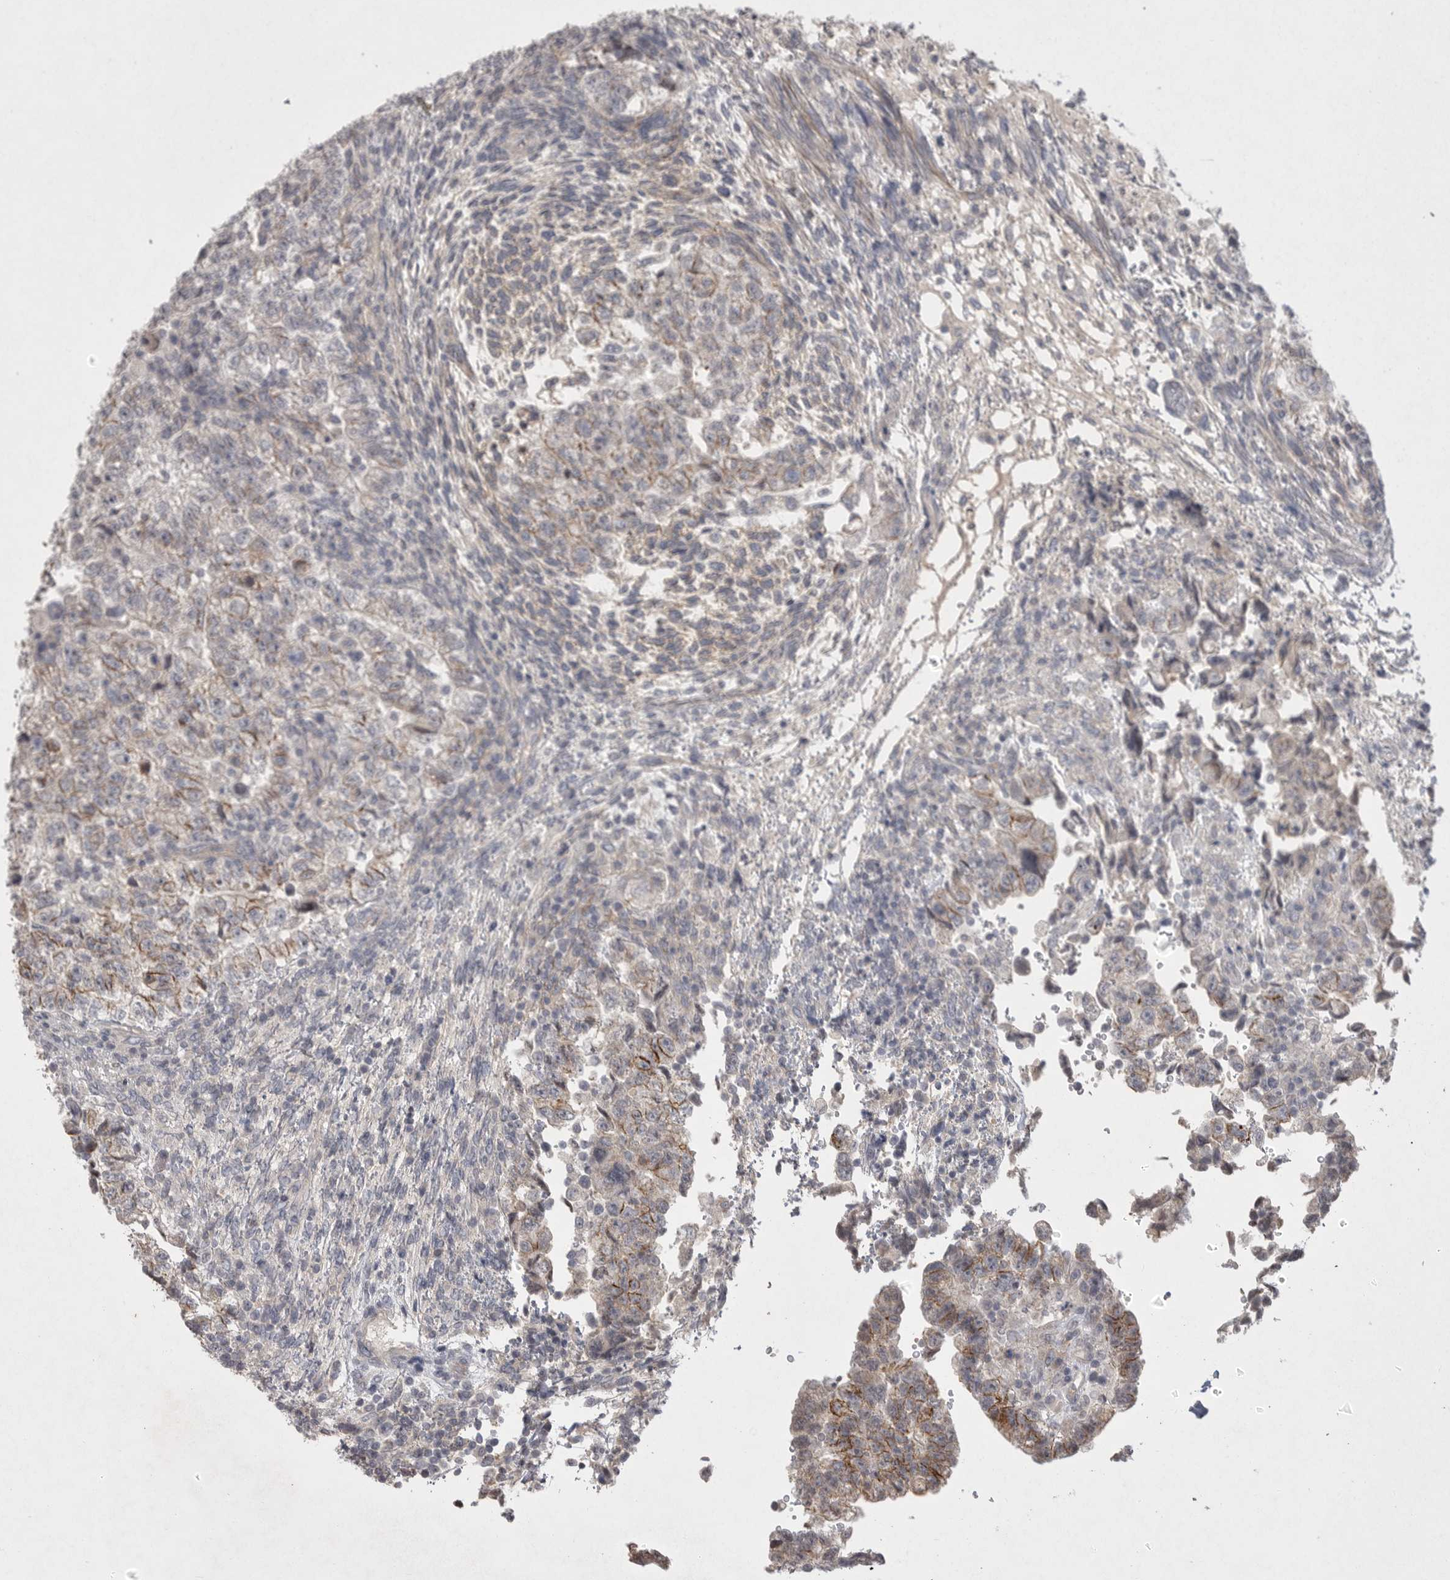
{"staining": {"intensity": "moderate", "quantity": "<25%", "location": "cytoplasmic/membranous"}, "tissue": "testis cancer", "cell_type": "Tumor cells", "image_type": "cancer", "snomed": [{"axis": "morphology", "description": "Normal tissue, NOS"}, {"axis": "morphology", "description": "Carcinoma, Embryonal, NOS"}, {"axis": "topography", "description": "Testis"}], "caption": "Testis cancer (embryonal carcinoma) was stained to show a protein in brown. There is low levels of moderate cytoplasmic/membranous positivity in about <25% of tumor cells.", "gene": "VANGL2", "patient": {"sex": "male", "age": 36}}